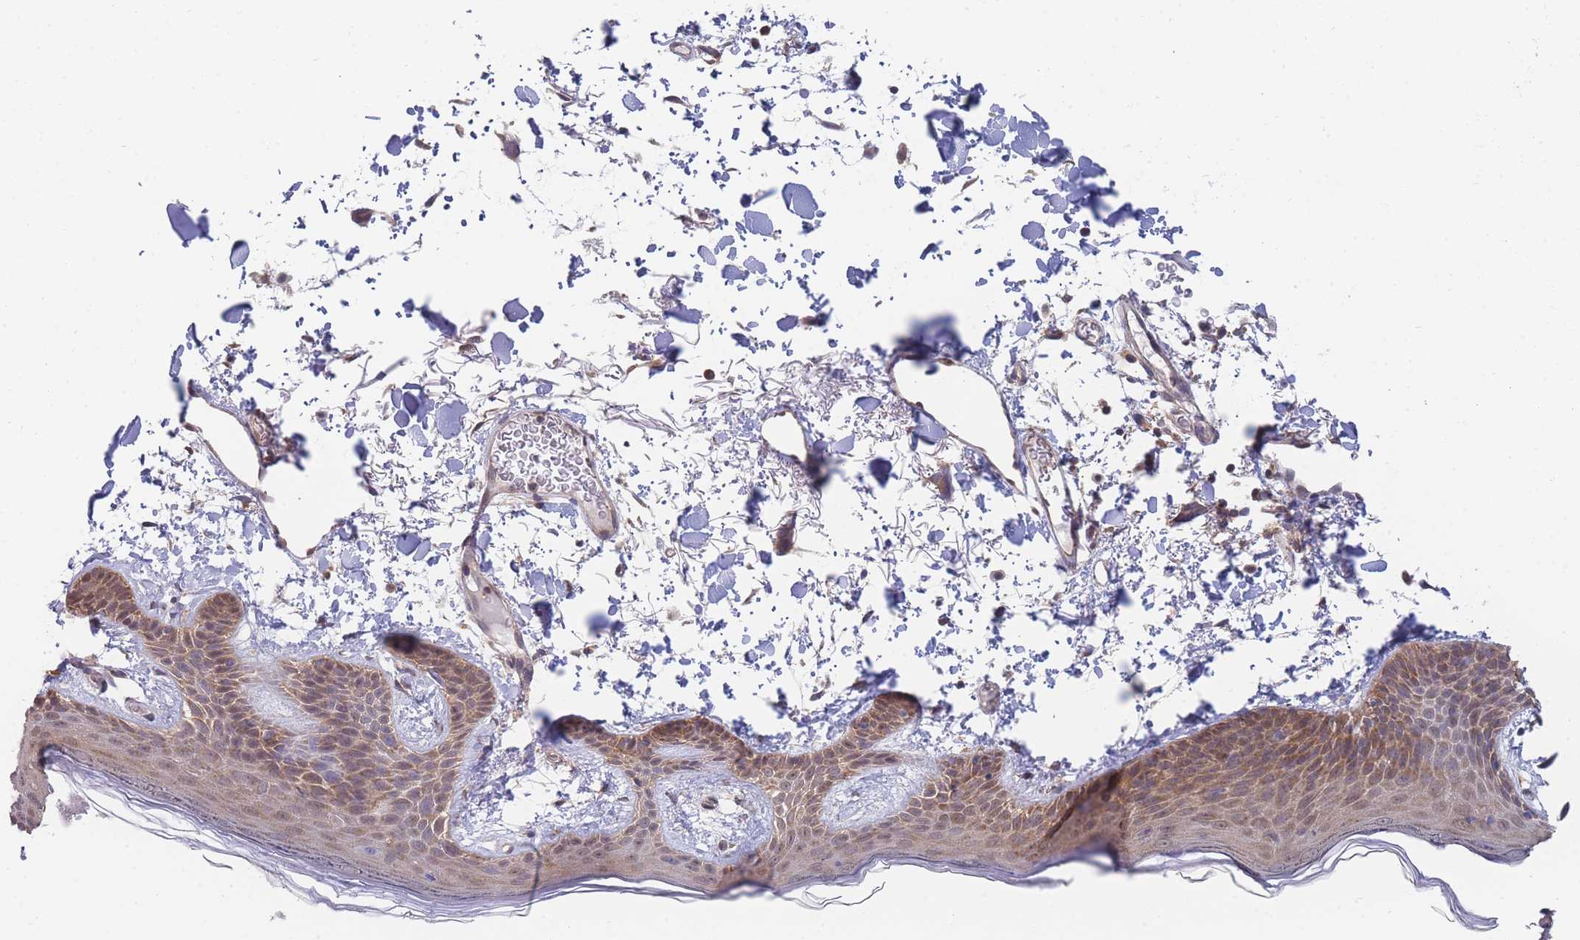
{"staining": {"intensity": "moderate", "quantity": ">75%", "location": "cytoplasmic/membranous"}, "tissue": "skin", "cell_type": "Fibroblasts", "image_type": "normal", "snomed": [{"axis": "morphology", "description": "Normal tissue, NOS"}, {"axis": "topography", "description": "Skin"}], "caption": "A high-resolution photomicrograph shows immunohistochemistry (IHC) staining of normal skin, which reveals moderate cytoplasmic/membranous expression in approximately >75% of fibroblasts.", "gene": "MRPS18B", "patient": {"sex": "male", "age": 79}}